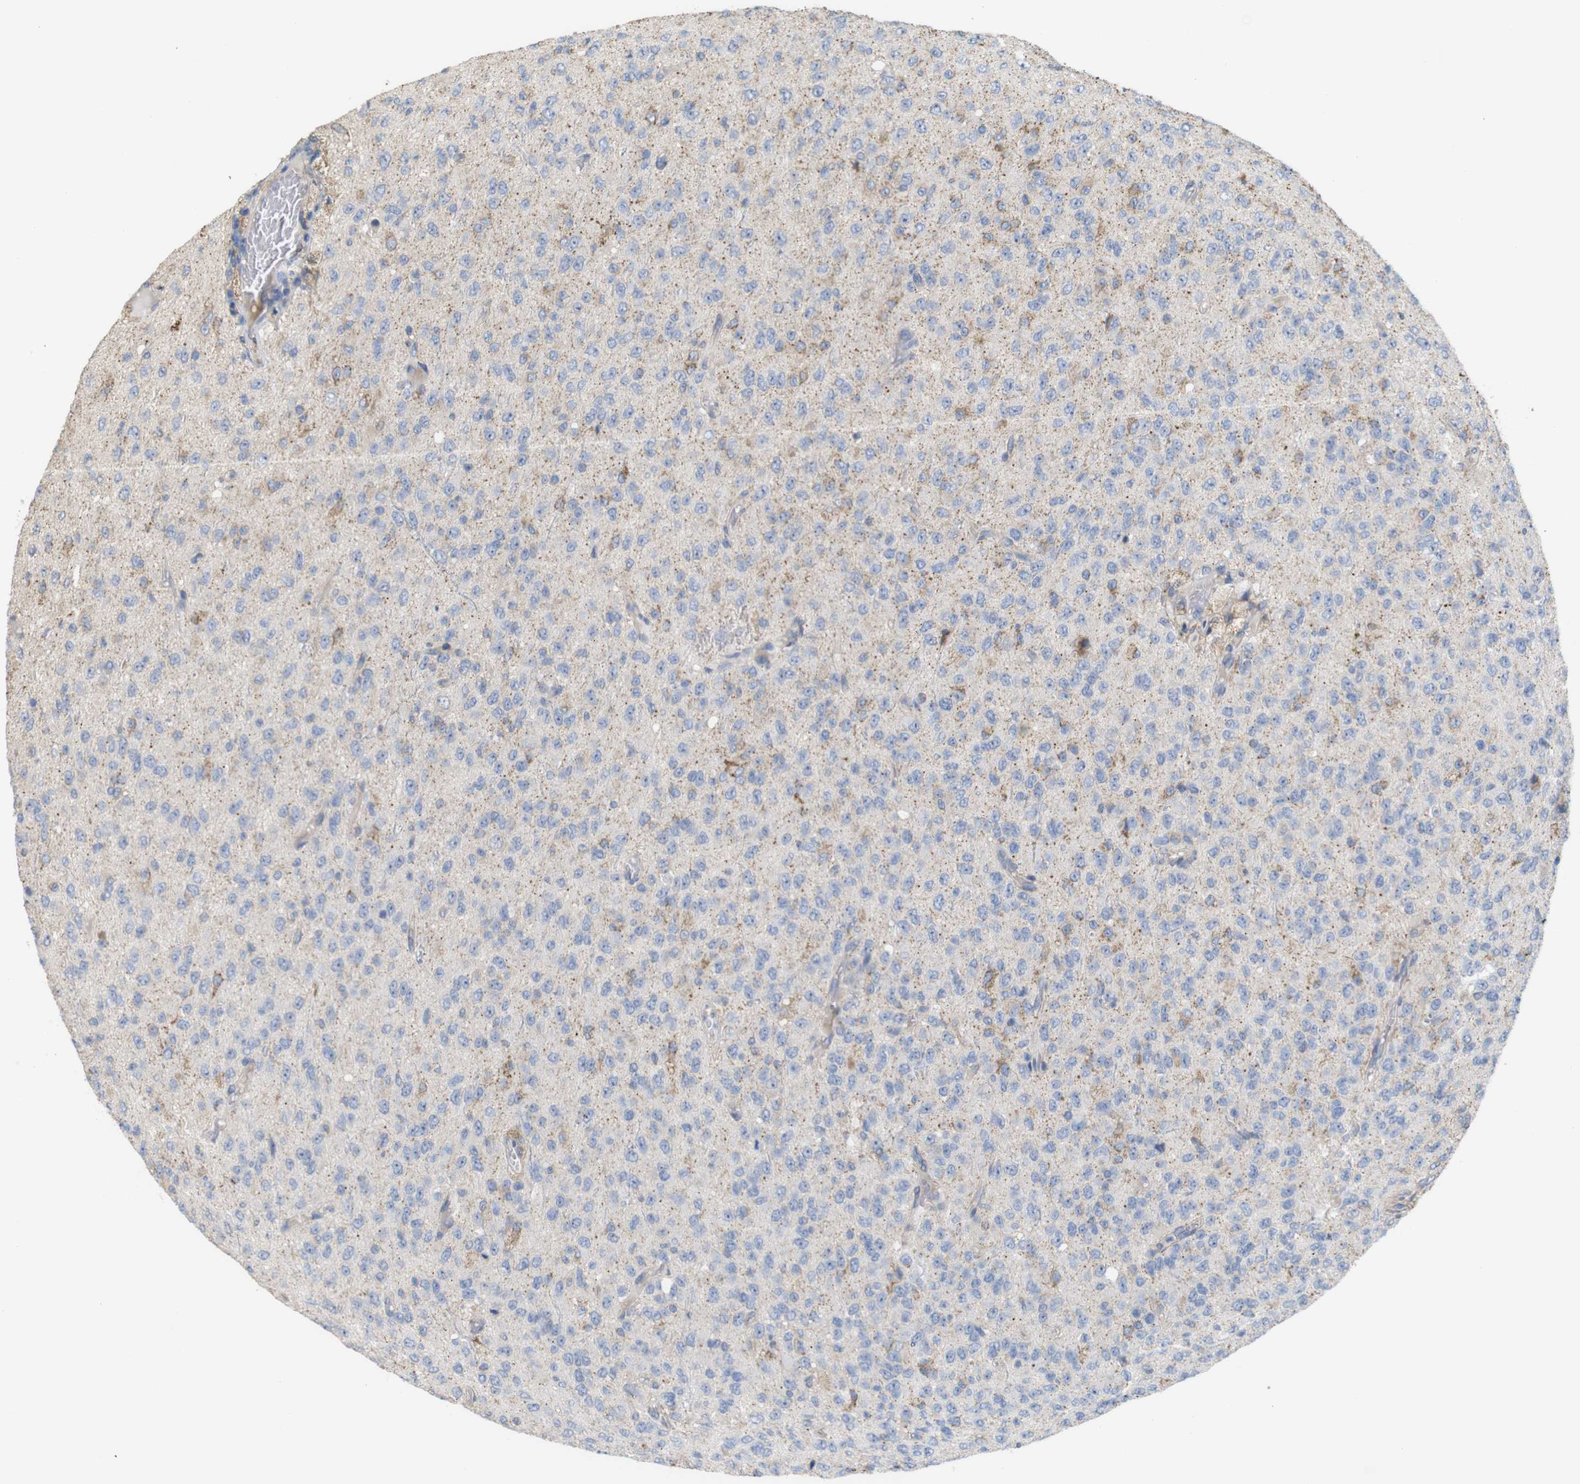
{"staining": {"intensity": "moderate", "quantity": "<25%", "location": "cytoplasmic/membranous"}, "tissue": "glioma", "cell_type": "Tumor cells", "image_type": "cancer", "snomed": [{"axis": "morphology", "description": "Glioma, malignant, High grade"}, {"axis": "topography", "description": "pancreas cauda"}], "caption": "DAB (3,3'-diaminobenzidine) immunohistochemical staining of malignant glioma (high-grade) demonstrates moderate cytoplasmic/membranous protein staining in approximately <25% of tumor cells.", "gene": "PTPRR", "patient": {"sex": "male", "age": 60}}